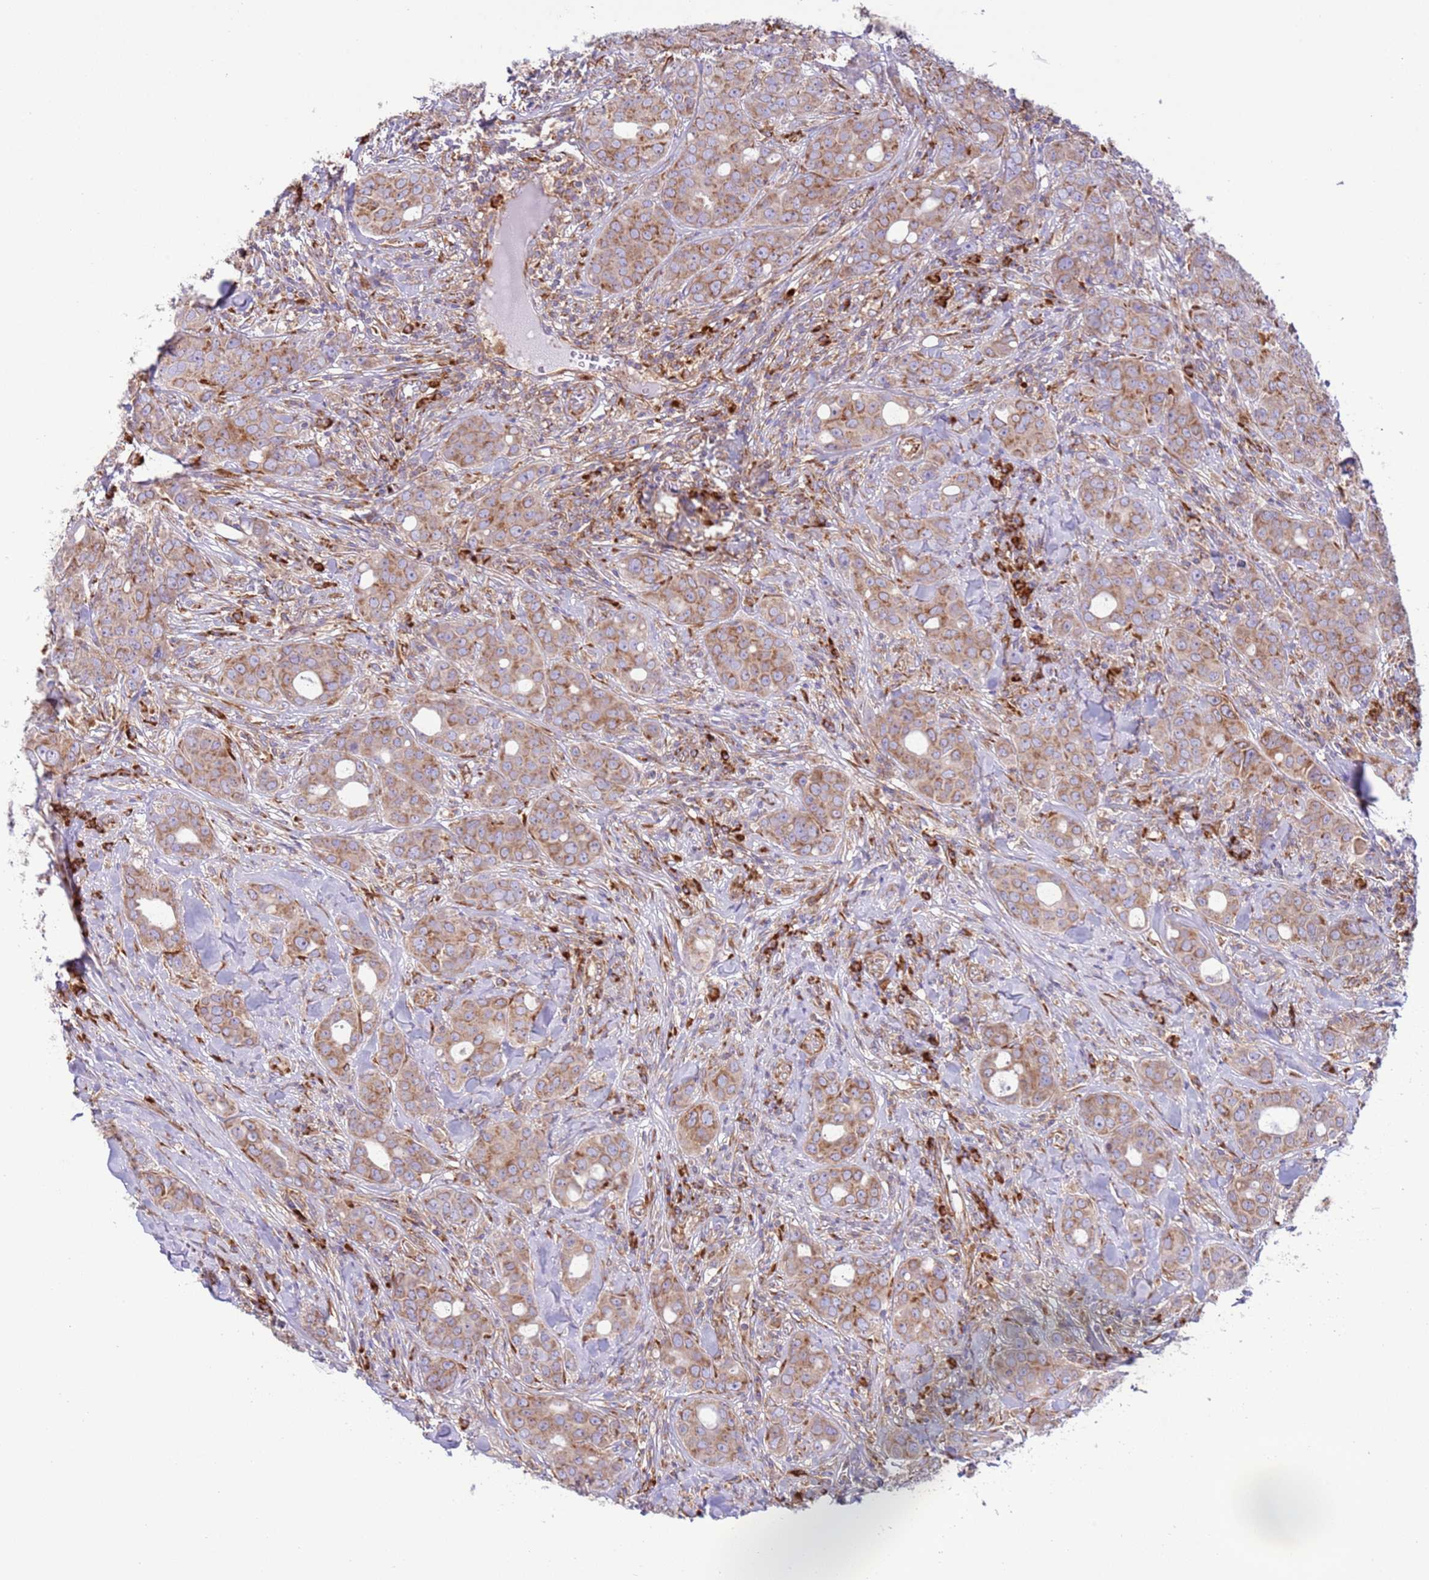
{"staining": {"intensity": "moderate", "quantity": ">75%", "location": "cytoplasmic/membranous"}, "tissue": "breast cancer", "cell_type": "Tumor cells", "image_type": "cancer", "snomed": [{"axis": "morphology", "description": "Duct carcinoma"}, {"axis": "topography", "description": "Breast"}], "caption": "High-magnification brightfield microscopy of infiltrating ductal carcinoma (breast) stained with DAB (brown) and counterstained with hematoxylin (blue). tumor cells exhibit moderate cytoplasmic/membranous staining is identified in about>75% of cells.", "gene": "VARS1", "patient": {"sex": "female", "age": 43}}